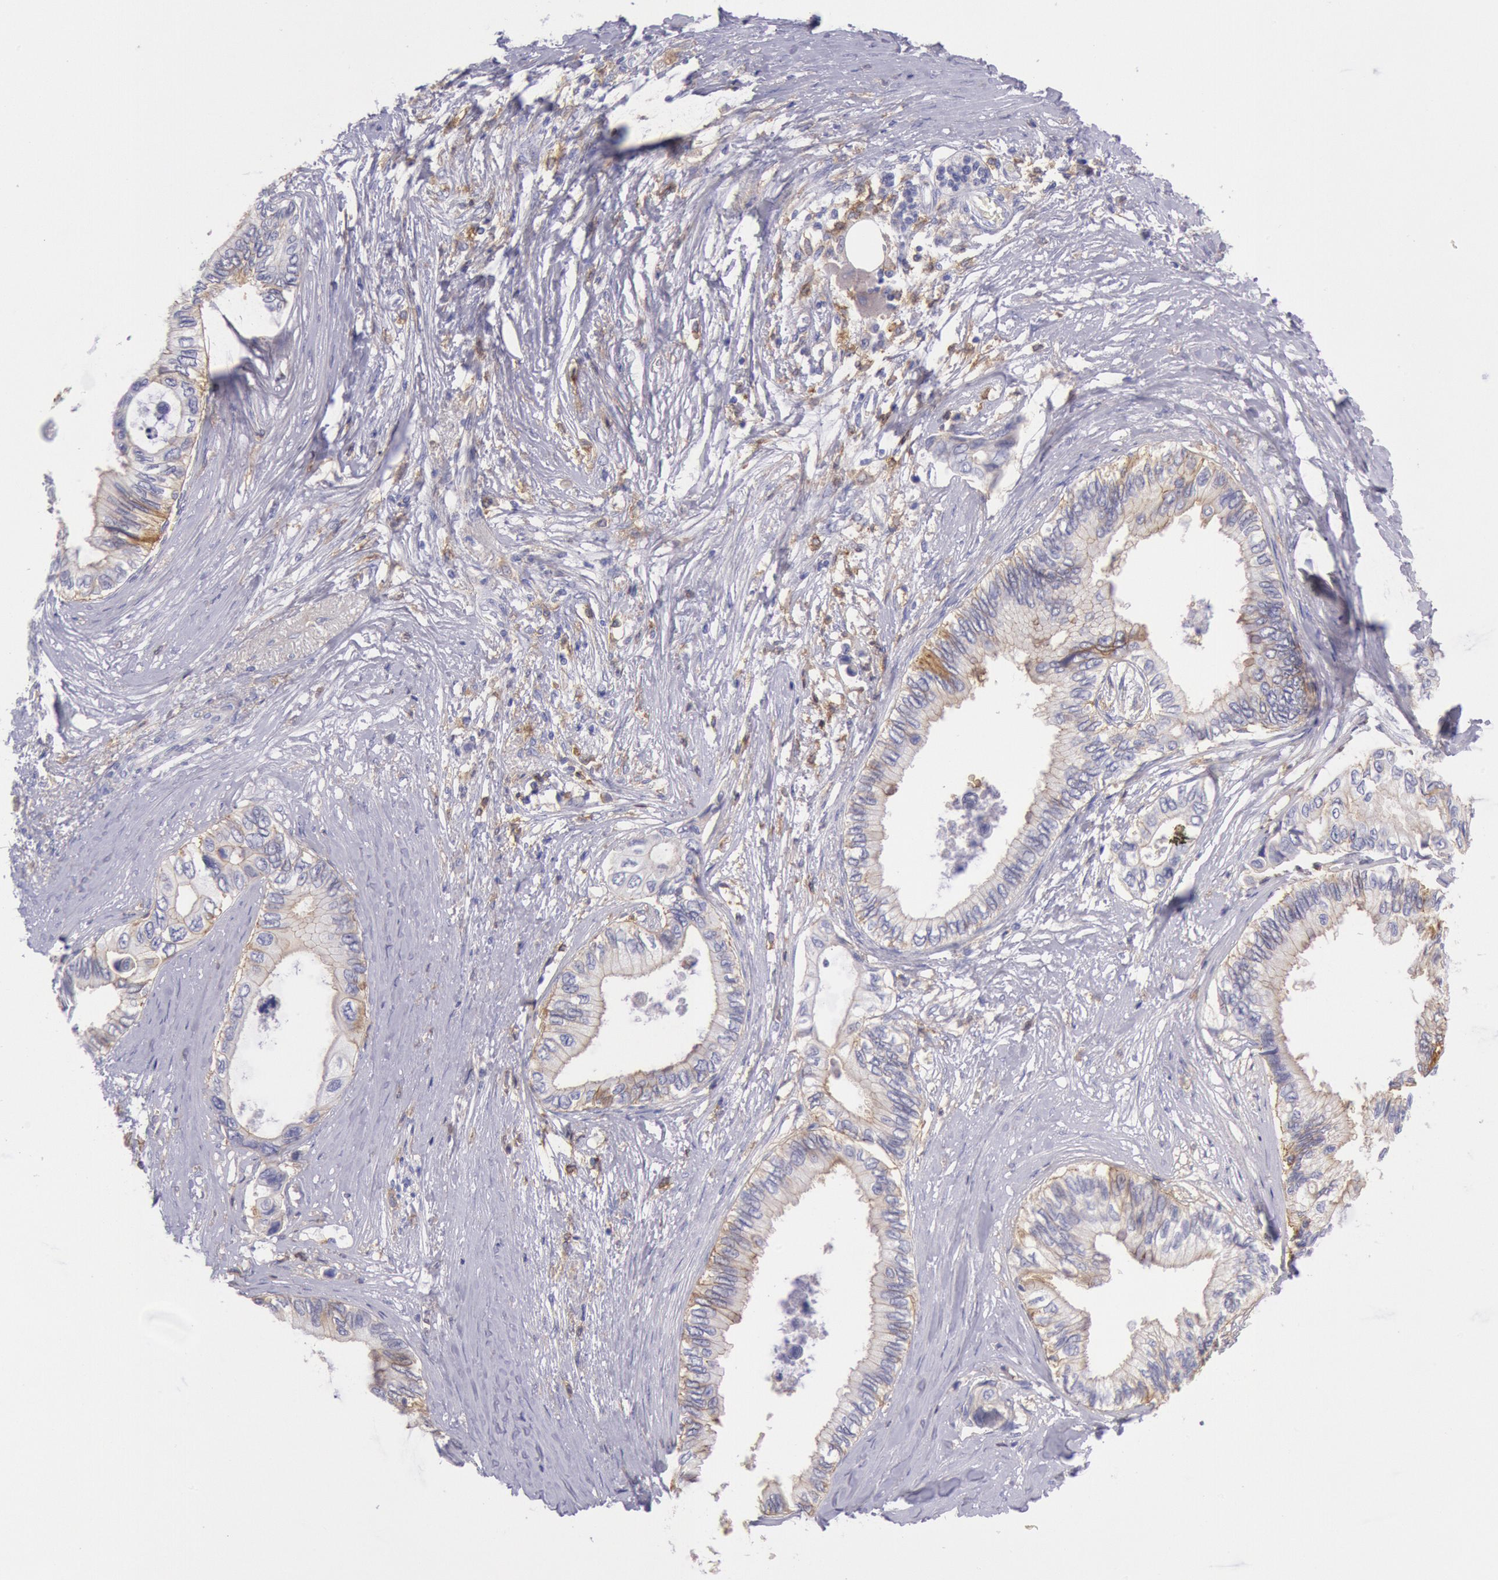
{"staining": {"intensity": "weak", "quantity": "<25%", "location": "cytoplasmic/membranous"}, "tissue": "pancreatic cancer", "cell_type": "Tumor cells", "image_type": "cancer", "snomed": [{"axis": "morphology", "description": "Adenocarcinoma, NOS"}, {"axis": "topography", "description": "Pancreas"}], "caption": "Tumor cells are negative for brown protein staining in pancreatic adenocarcinoma.", "gene": "LYN", "patient": {"sex": "female", "age": 66}}